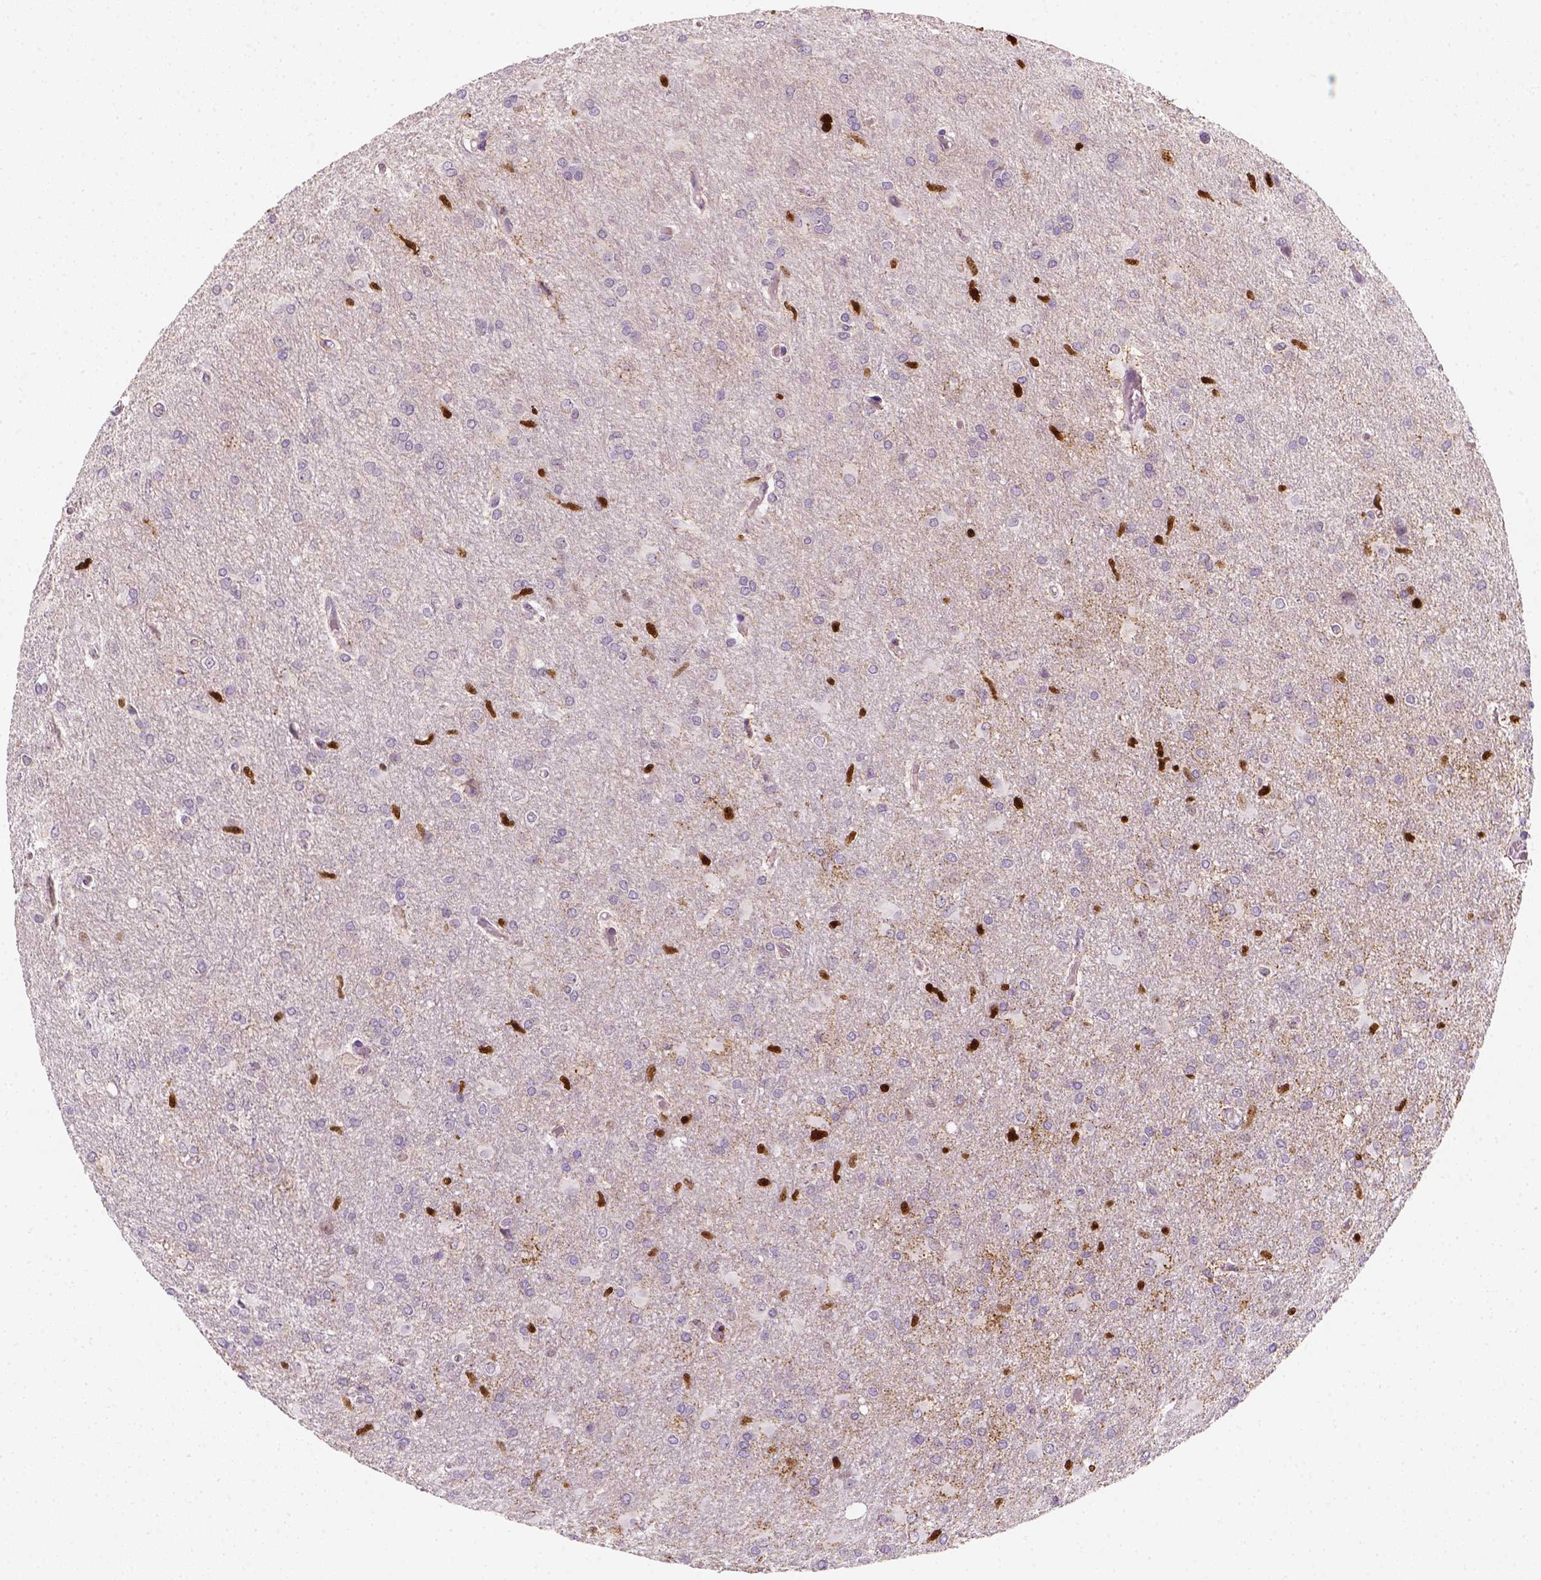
{"staining": {"intensity": "negative", "quantity": "none", "location": "none"}, "tissue": "glioma", "cell_type": "Tumor cells", "image_type": "cancer", "snomed": [{"axis": "morphology", "description": "Glioma, malignant, High grade"}, {"axis": "topography", "description": "Brain"}], "caption": "There is no significant positivity in tumor cells of glioma. The staining is performed using DAB (3,3'-diaminobenzidine) brown chromogen with nuclei counter-stained in using hematoxylin.", "gene": "TP53", "patient": {"sex": "male", "age": 68}}